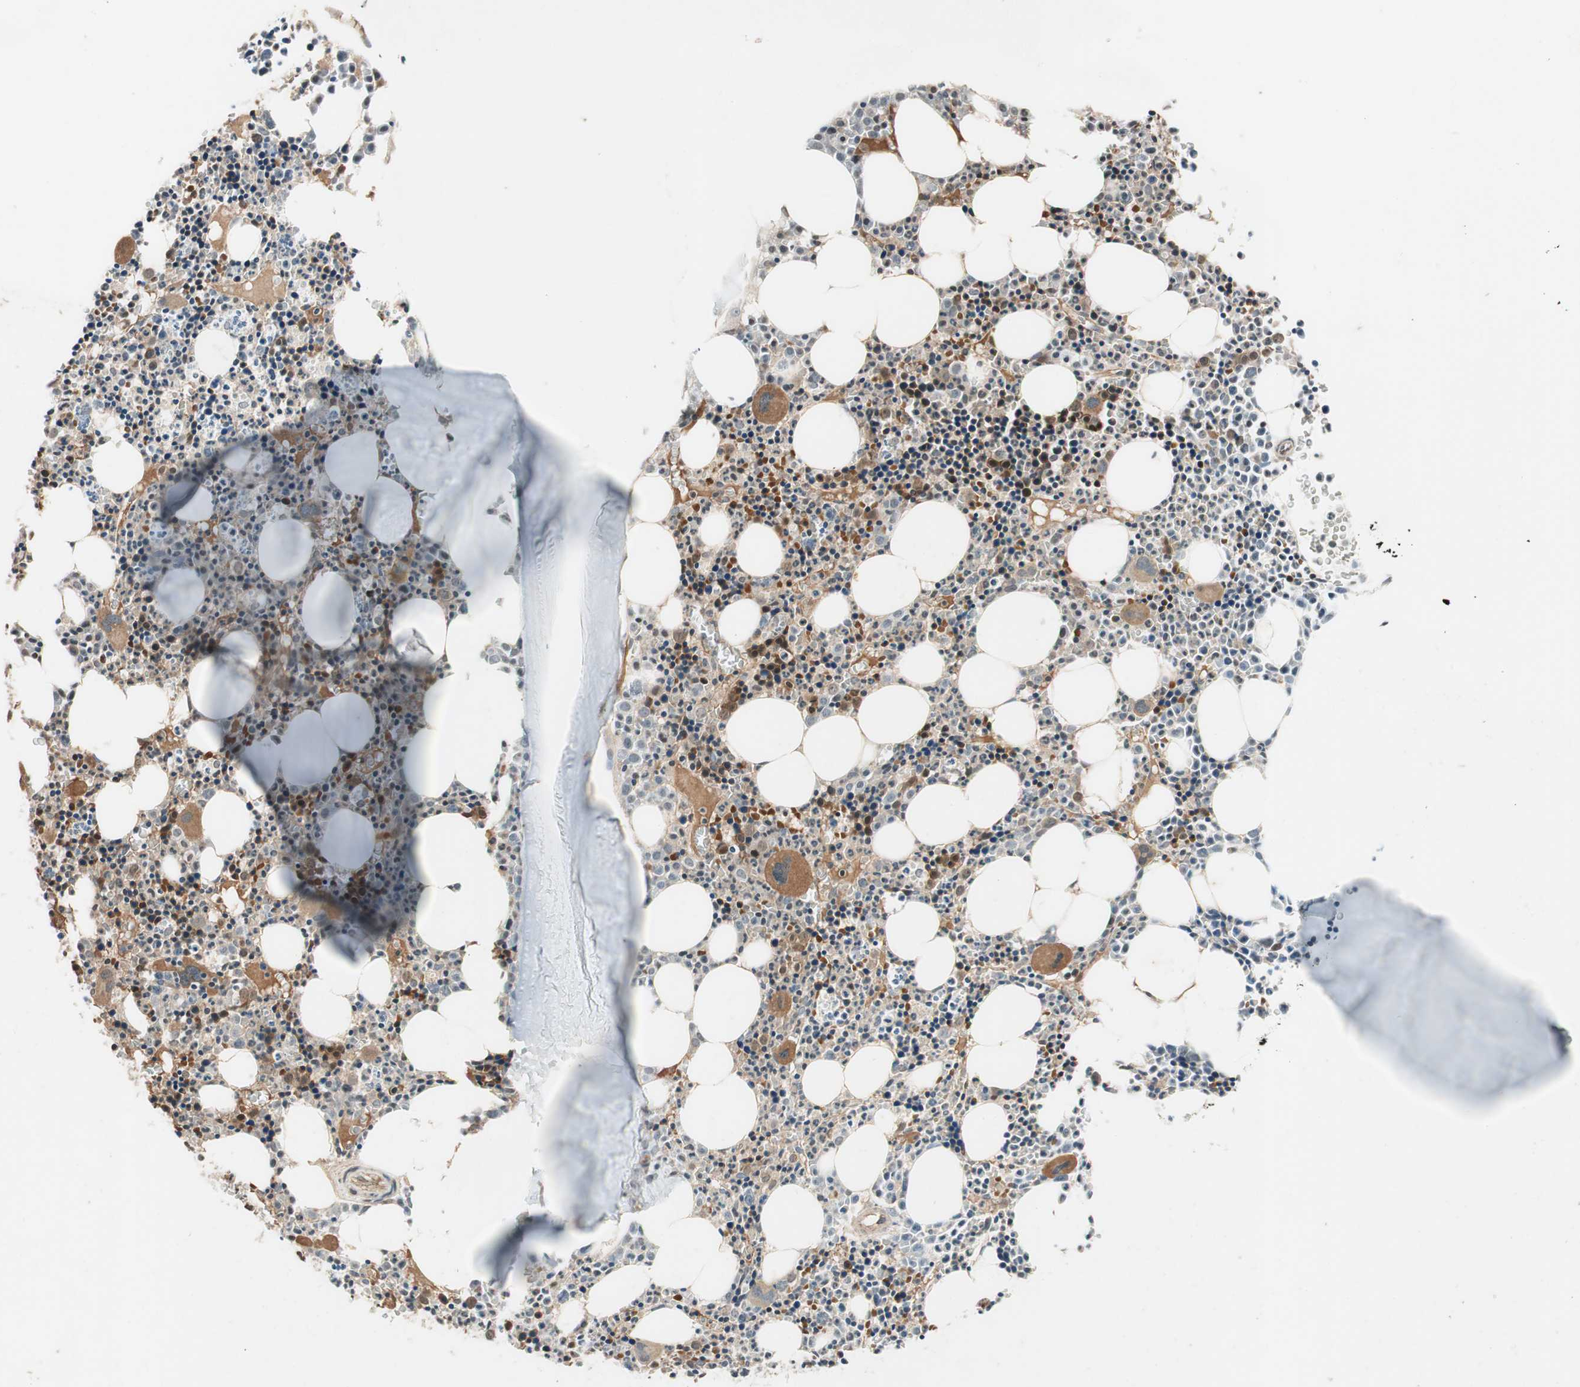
{"staining": {"intensity": "moderate", "quantity": "25%-75%", "location": "cytoplasmic/membranous,nuclear"}, "tissue": "bone marrow", "cell_type": "Hematopoietic cells", "image_type": "normal", "snomed": [{"axis": "morphology", "description": "Normal tissue, NOS"}, {"axis": "morphology", "description": "Inflammation, NOS"}, {"axis": "topography", "description": "Bone marrow"}], "caption": "Protein expression analysis of benign bone marrow reveals moderate cytoplasmic/membranous,nuclear expression in approximately 25%-75% of hematopoietic cells.", "gene": "GCLM", "patient": {"sex": "female", "age": 17}}